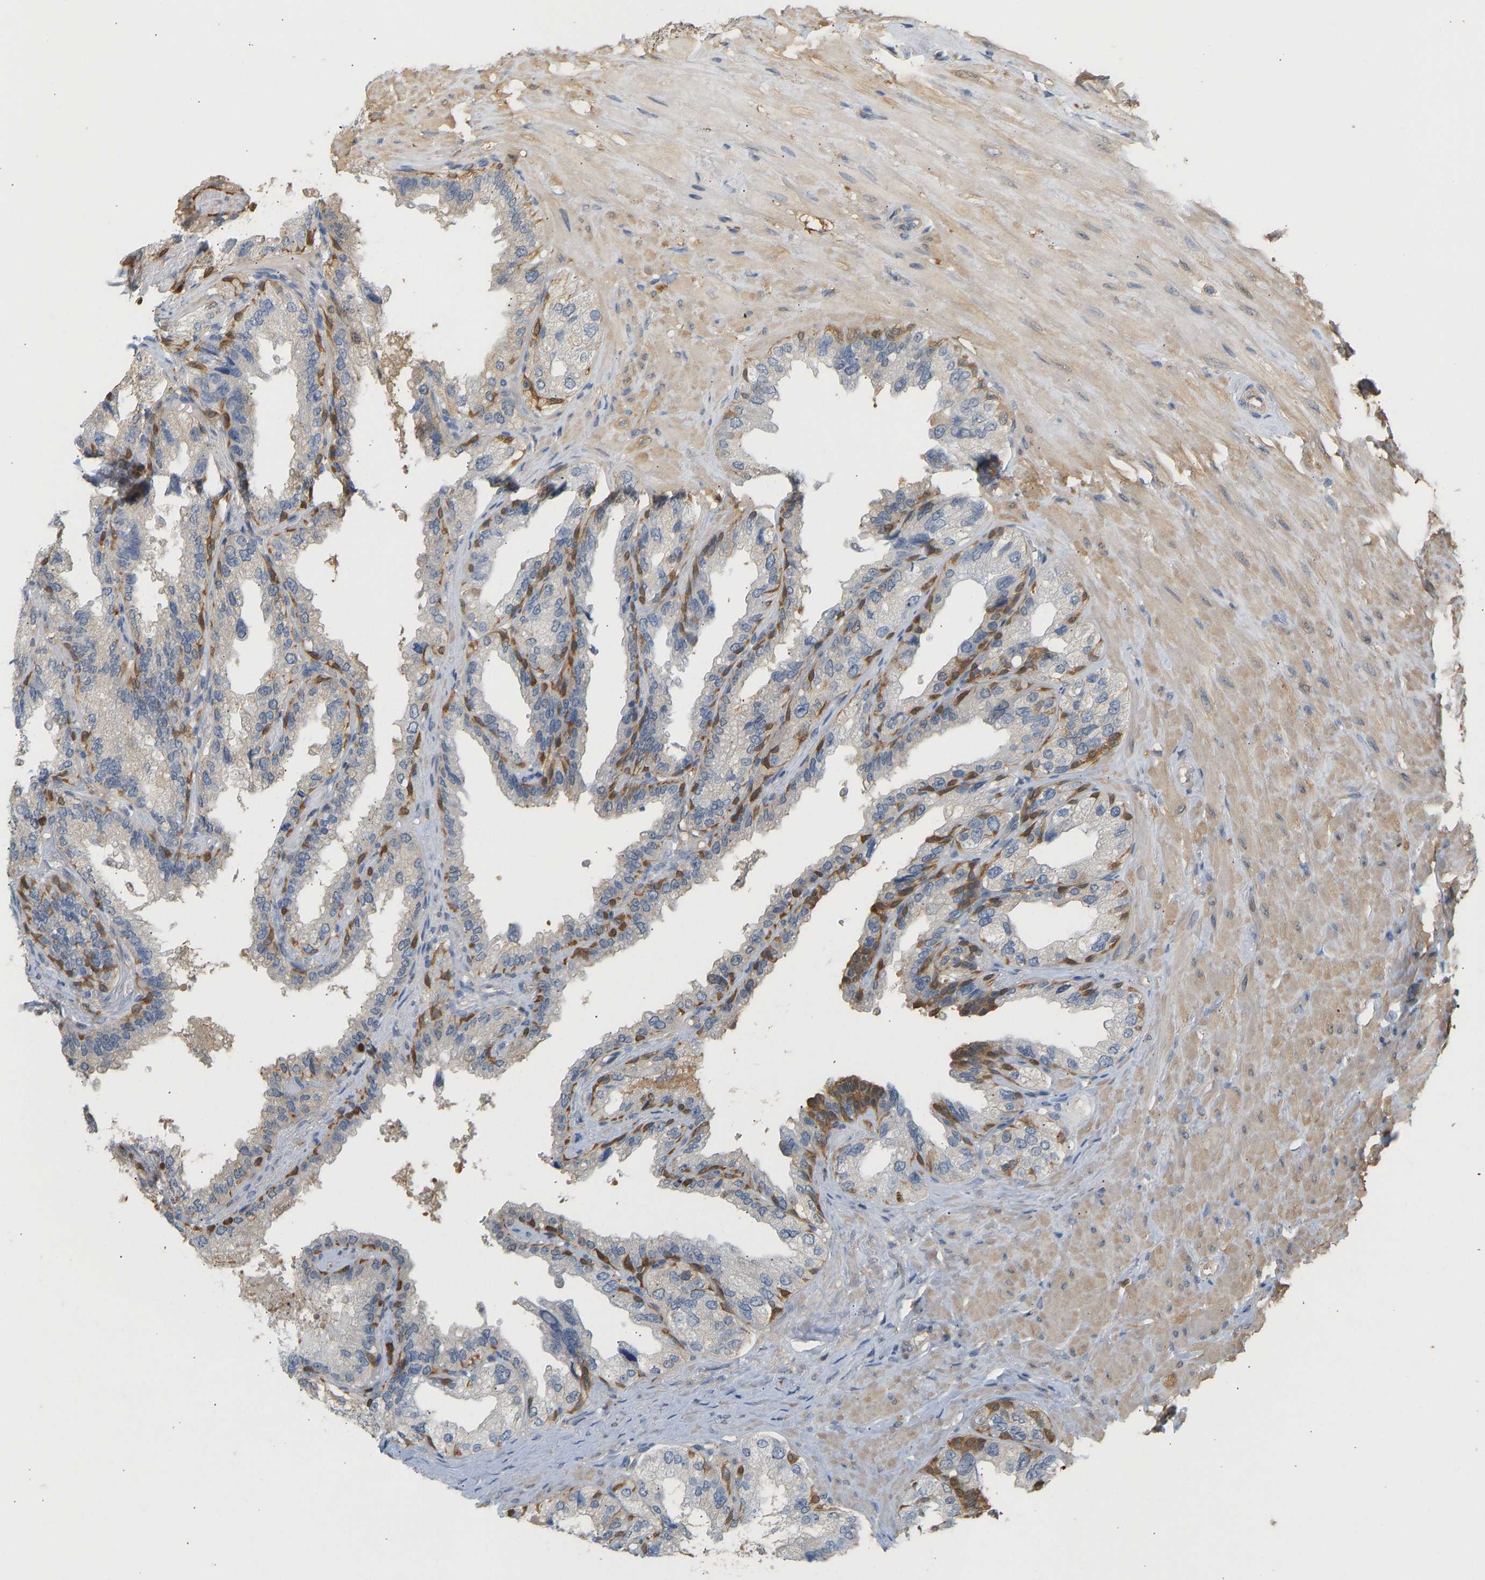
{"staining": {"intensity": "moderate", "quantity": "25%-75%", "location": "cytoplasmic/membranous"}, "tissue": "seminal vesicle", "cell_type": "Glandular cells", "image_type": "normal", "snomed": [{"axis": "morphology", "description": "Normal tissue, NOS"}, {"axis": "topography", "description": "Seminal veicle"}], "caption": "Immunohistochemistry (IHC) histopathology image of normal seminal vesicle: human seminal vesicle stained using IHC demonstrates medium levels of moderate protein expression localized specifically in the cytoplasmic/membranous of glandular cells, appearing as a cytoplasmic/membranous brown color.", "gene": "ENO1", "patient": {"sex": "male", "age": 68}}